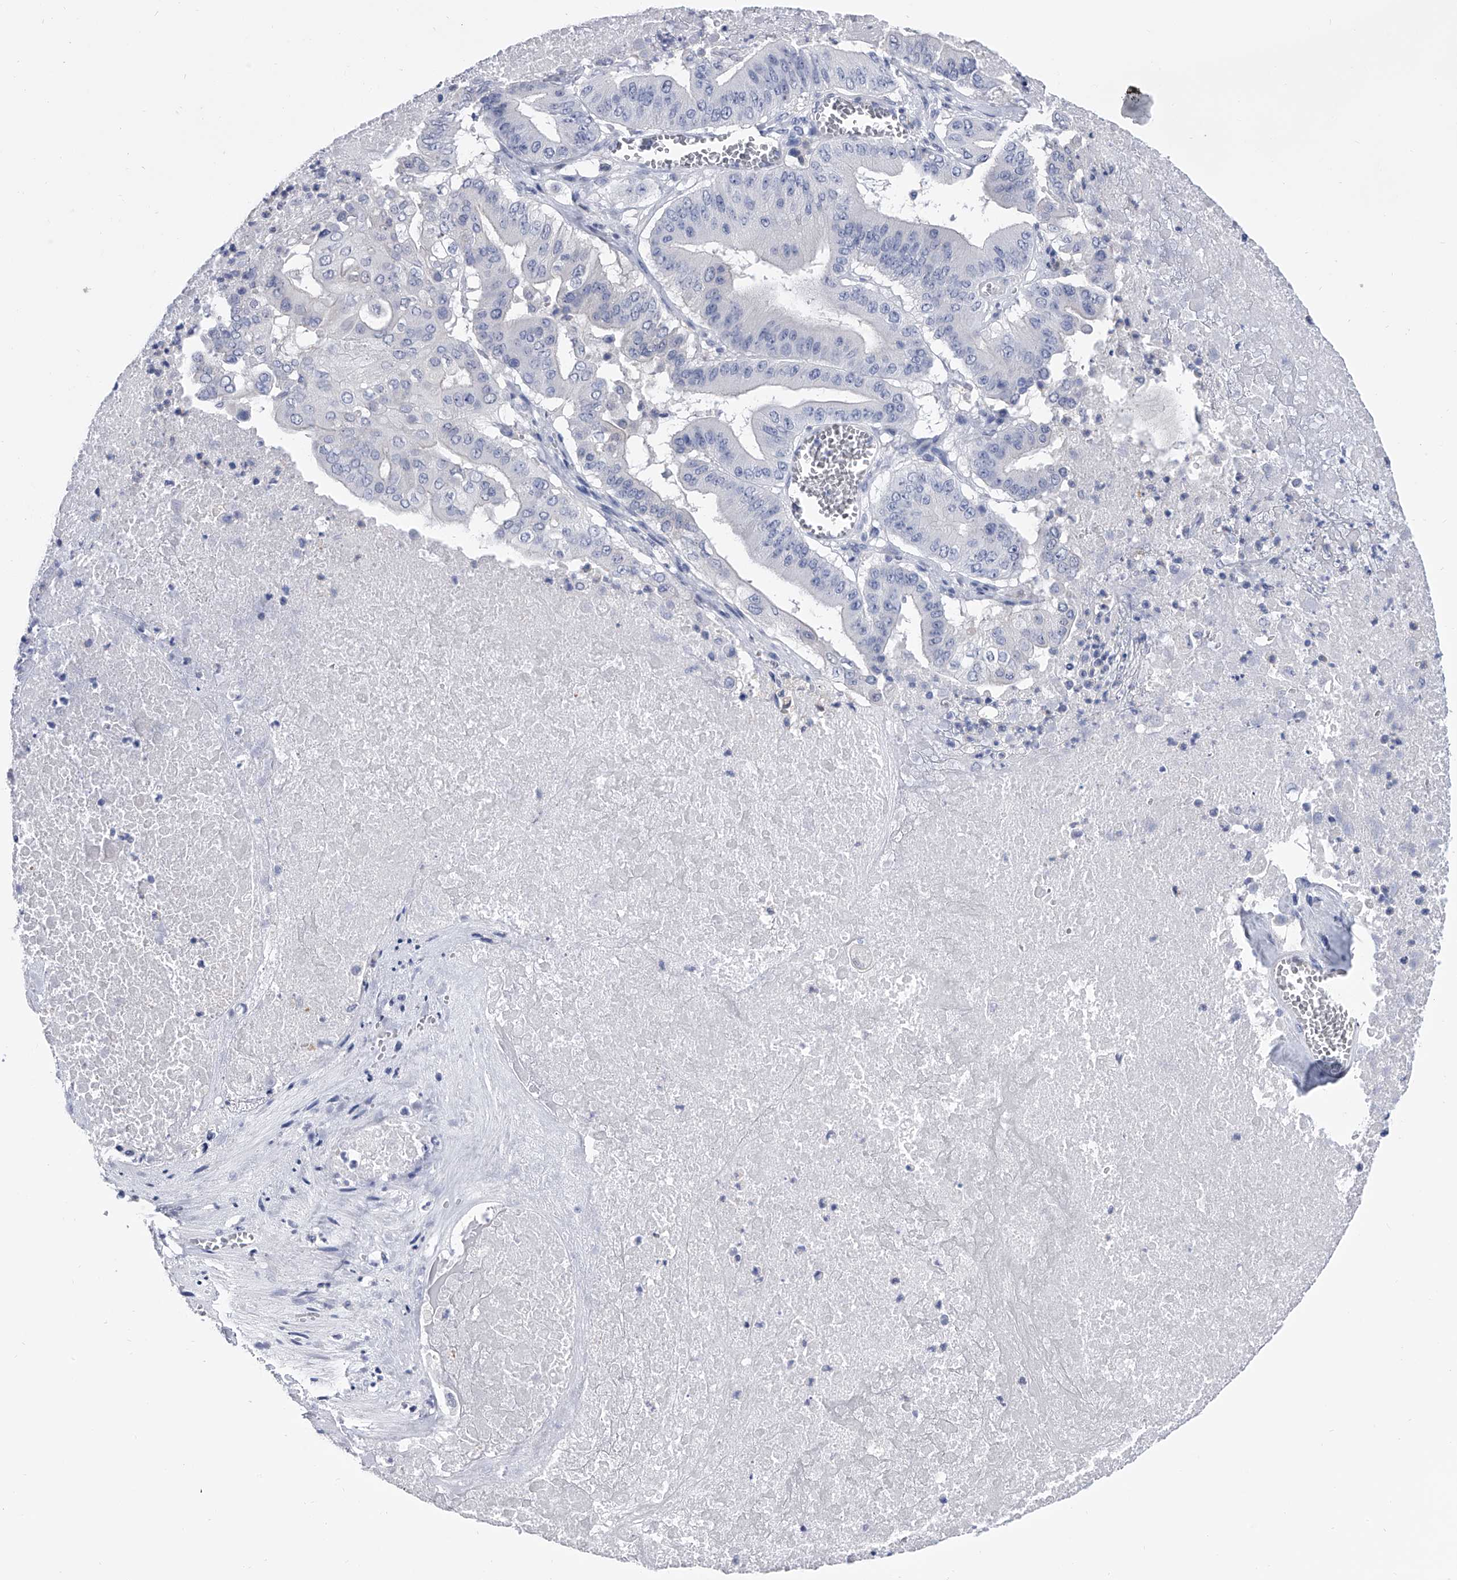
{"staining": {"intensity": "negative", "quantity": "none", "location": "none"}, "tissue": "pancreatic cancer", "cell_type": "Tumor cells", "image_type": "cancer", "snomed": [{"axis": "morphology", "description": "Adenocarcinoma, NOS"}, {"axis": "topography", "description": "Pancreas"}], "caption": "The IHC micrograph has no significant expression in tumor cells of pancreatic adenocarcinoma tissue.", "gene": "SERPINB9", "patient": {"sex": "female", "age": 77}}